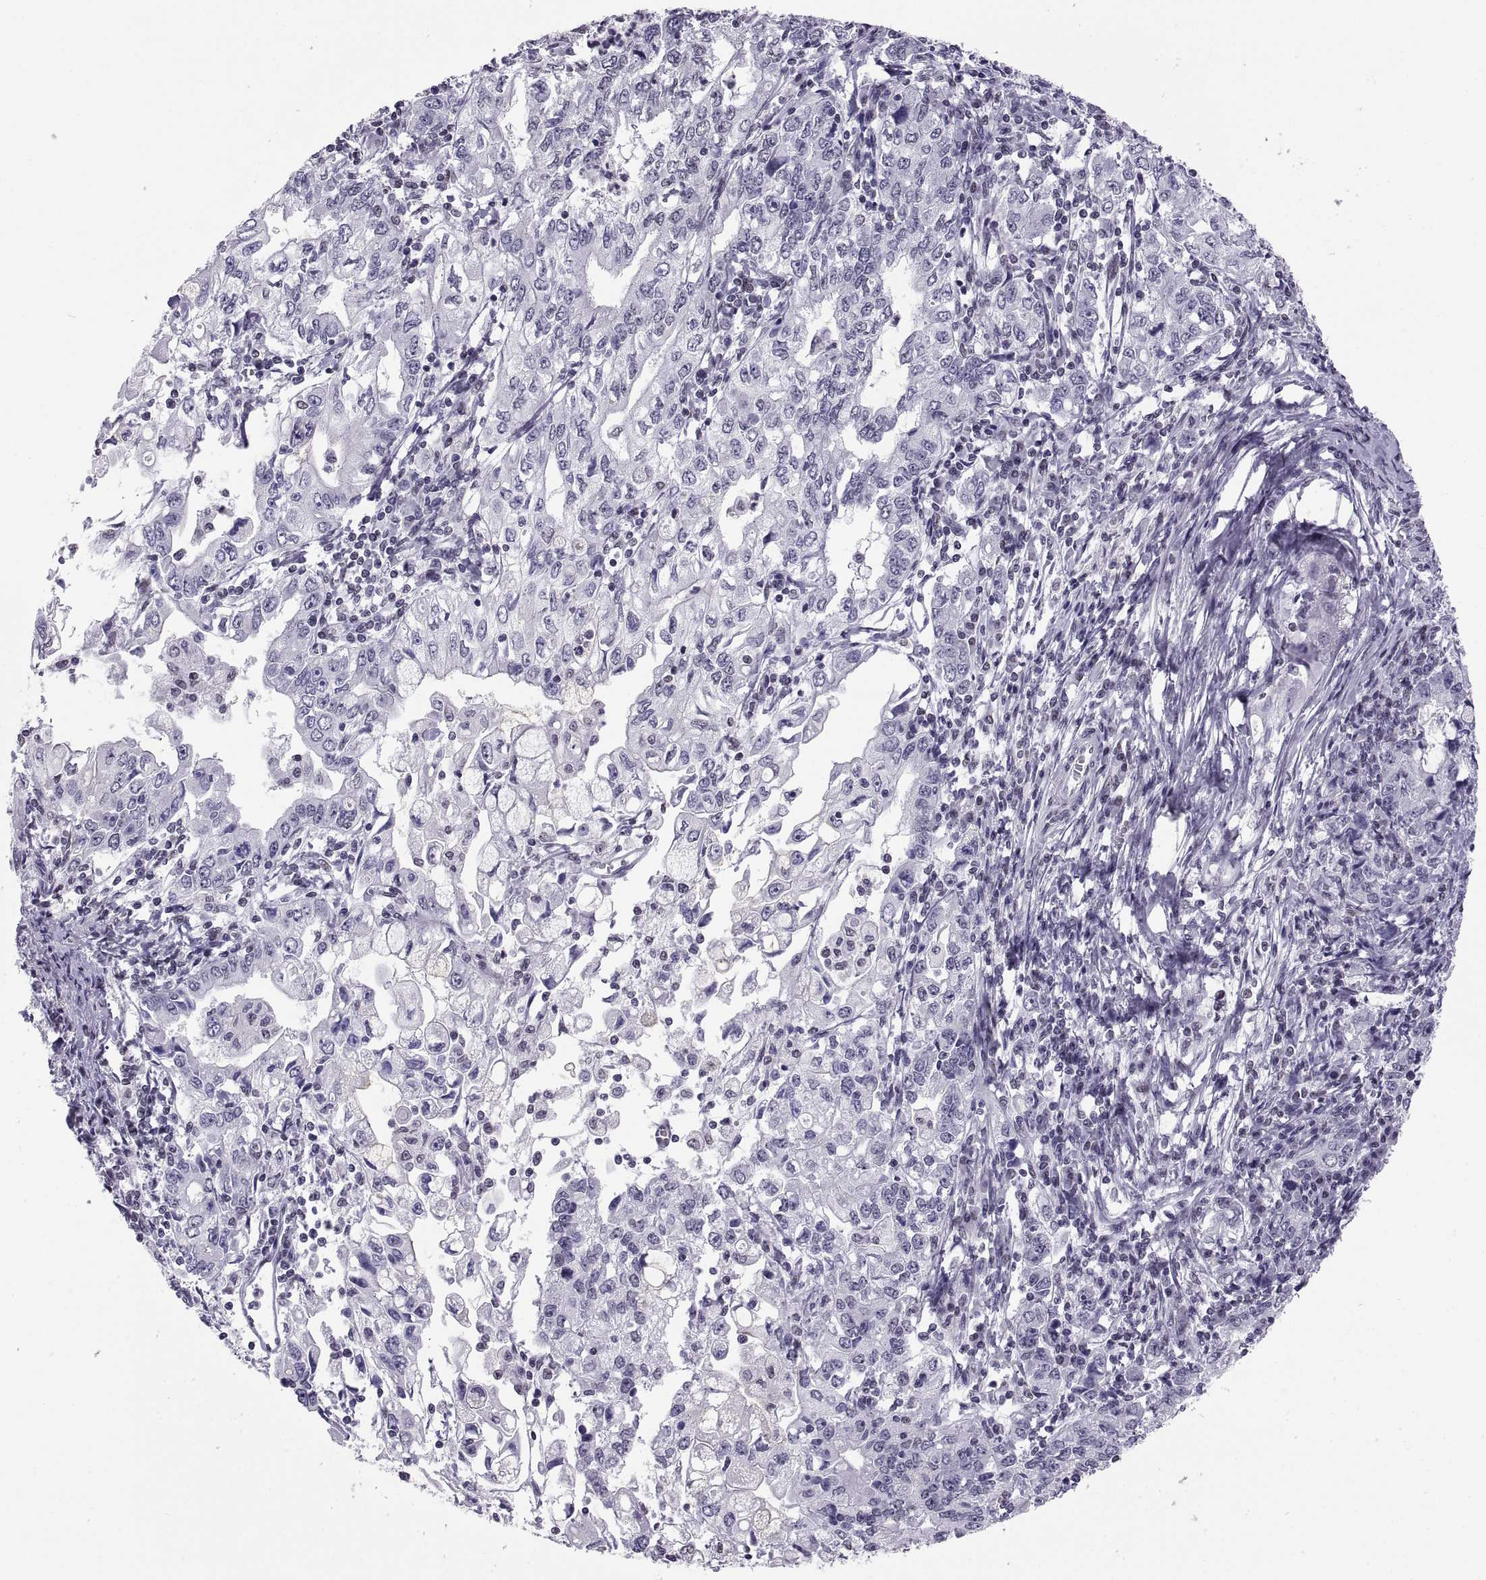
{"staining": {"intensity": "negative", "quantity": "none", "location": "none"}, "tissue": "stomach cancer", "cell_type": "Tumor cells", "image_type": "cancer", "snomed": [{"axis": "morphology", "description": "Adenocarcinoma, NOS"}, {"axis": "topography", "description": "Stomach, lower"}], "caption": "A photomicrograph of human adenocarcinoma (stomach) is negative for staining in tumor cells.", "gene": "CARTPT", "patient": {"sex": "female", "age": 72}}